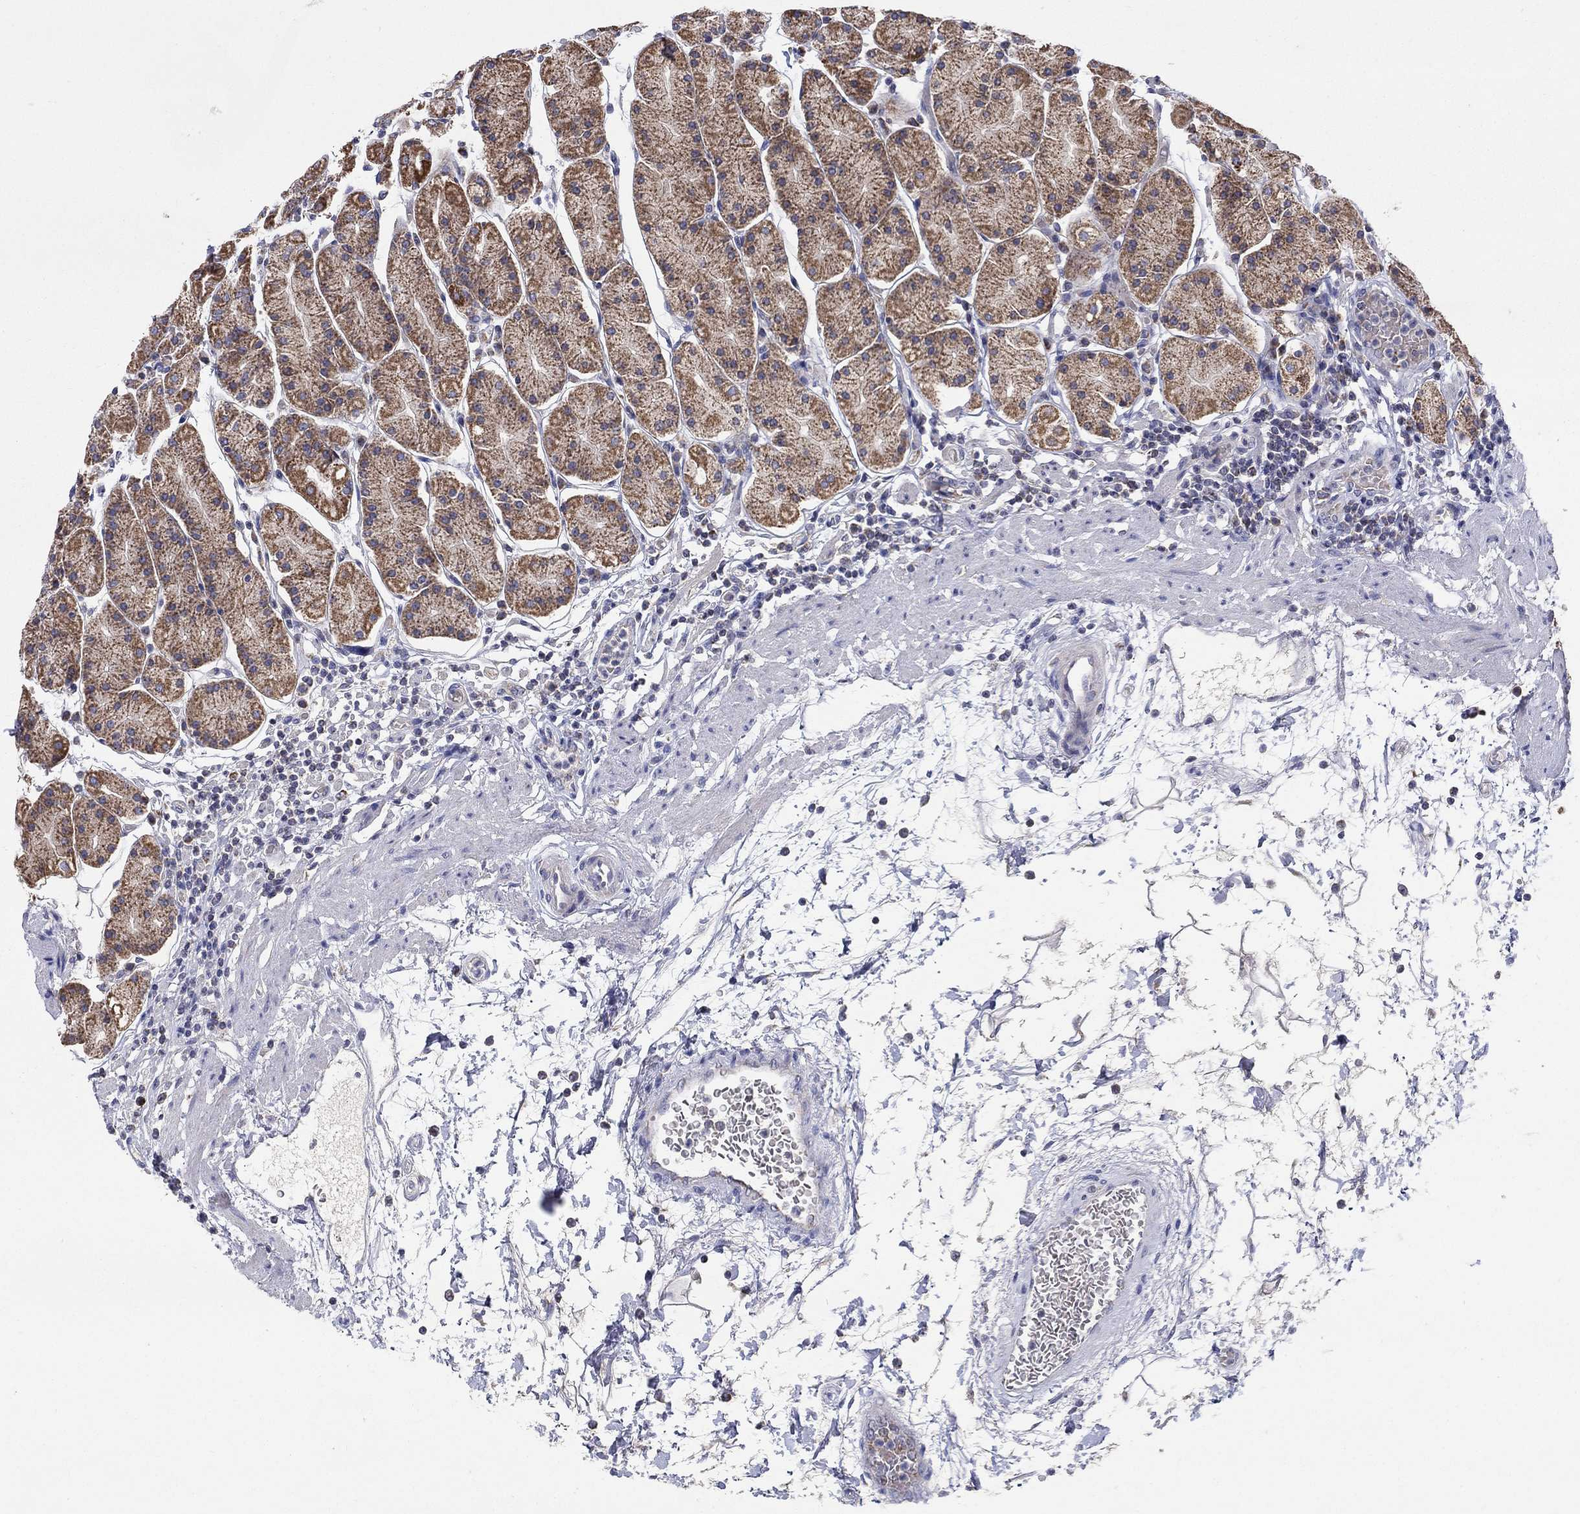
{"staining": {"intensity": "moderate", "quantity": ">75%", "location": "cytoplasmic/membranous"}, "tissue": "stomach", "cell_type": "Glandular cells", "image_type": "normal", "snomed": [{"axis": "morphology", "description": "Normal tissue, NOS"}, {"axis": "topography", "description": "Stomach"}], "caption": "Immunohistochemistry micrograph of normal human stomach stained for a protein (brown), which reveals medium levels of moderate cytoplasmic/membranous expression in about >75% of glandular cells.", "gene": "HPS5", "patient": {"sex": "male", "age": 54}}